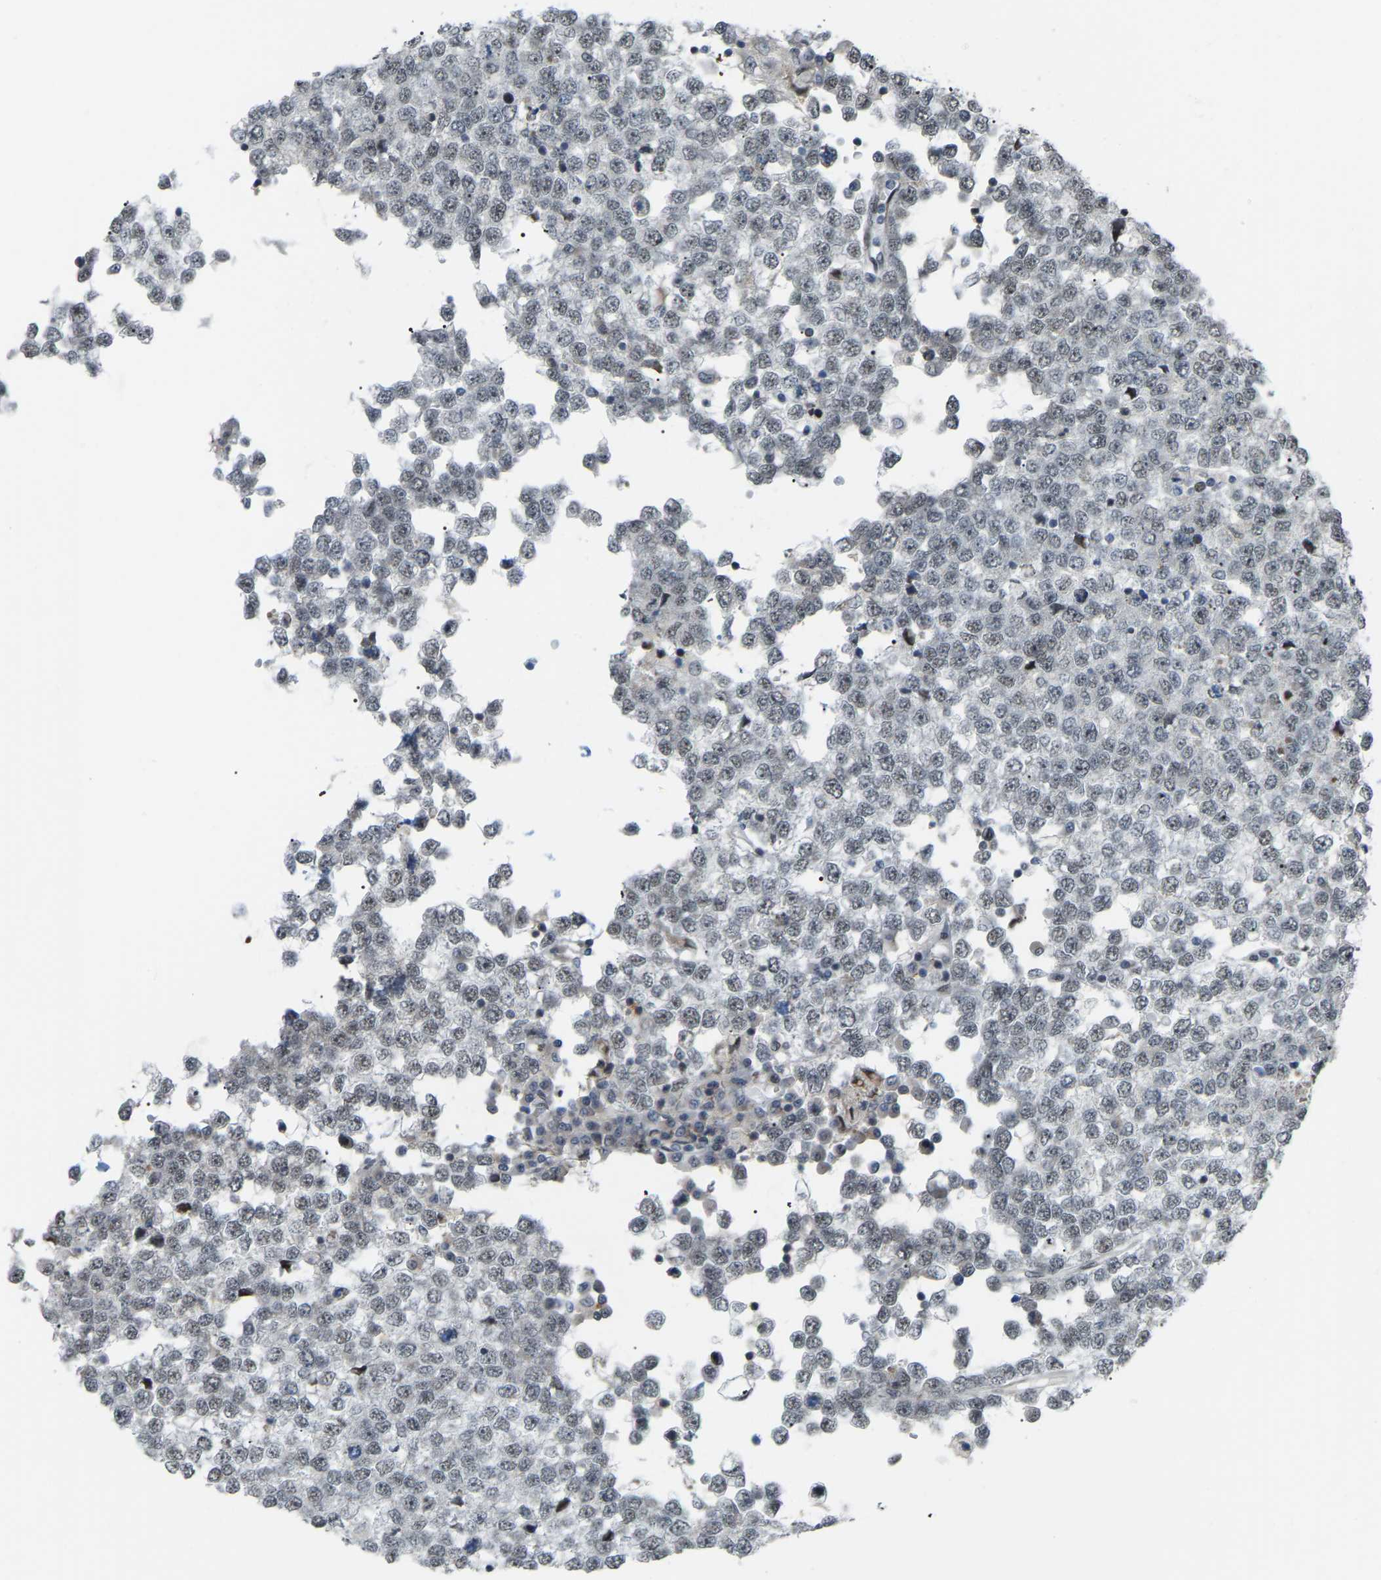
{"staining": {"intensity": "negative", "quantity": "none", "location": "none"}, "tissue": "testis cancer", "cell_type": "Tumor cells", "image_type": "cancer", "snomed": [{"axis": "morphology", "description": "Seminoma, NOS"}, {"axis": "topography", "description": "Testis"}], "caption": "Seminoma (testis) was stained to show a protein in brown. There is no significant positivity in tumor cells. Nuclei are stained in blue.", "gene": "CROT", "patient": {"sex": "male", "age": 65}}